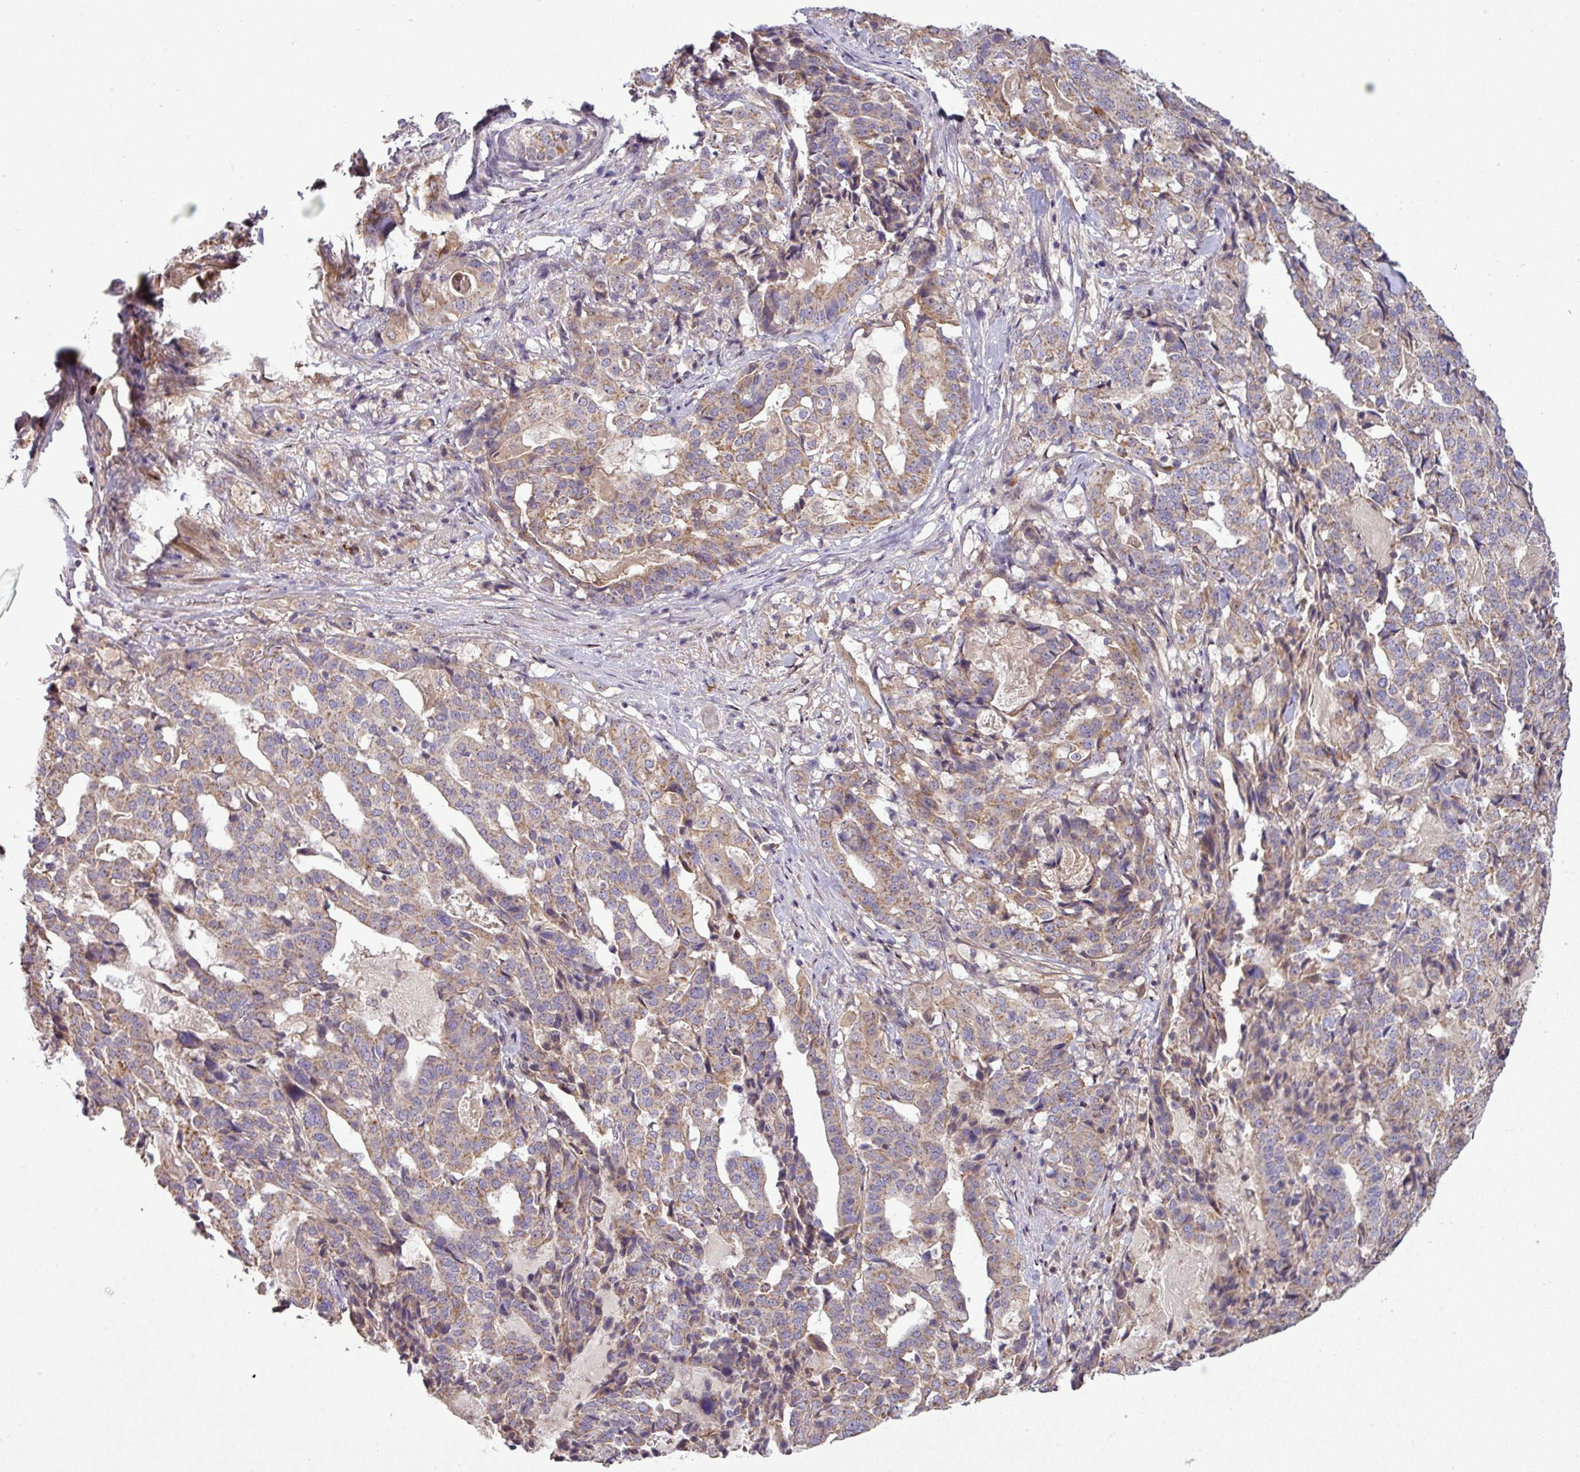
{"staining": {"intensity": "weak", "quantity": ">75%", "location": "cytoplasmic/membranous"}, "tissue": "stomach cancer", "cell_type": "Tumor cells", "image_type": "cancer", "snomed": [{"axis": "morphology", "description": "Adenocarcinoma, NOS"}, {"axis": "topography", "description": "Stomach"}], "caption": "Immunohistochemistry of stomach cancer (adenocarcinoma) displays low levels of weak cytoplasmic/membranous expression in about >75% of tumor cells.", "gene": "PAPLN", "patient": {"sex": "male", "age": 48}}